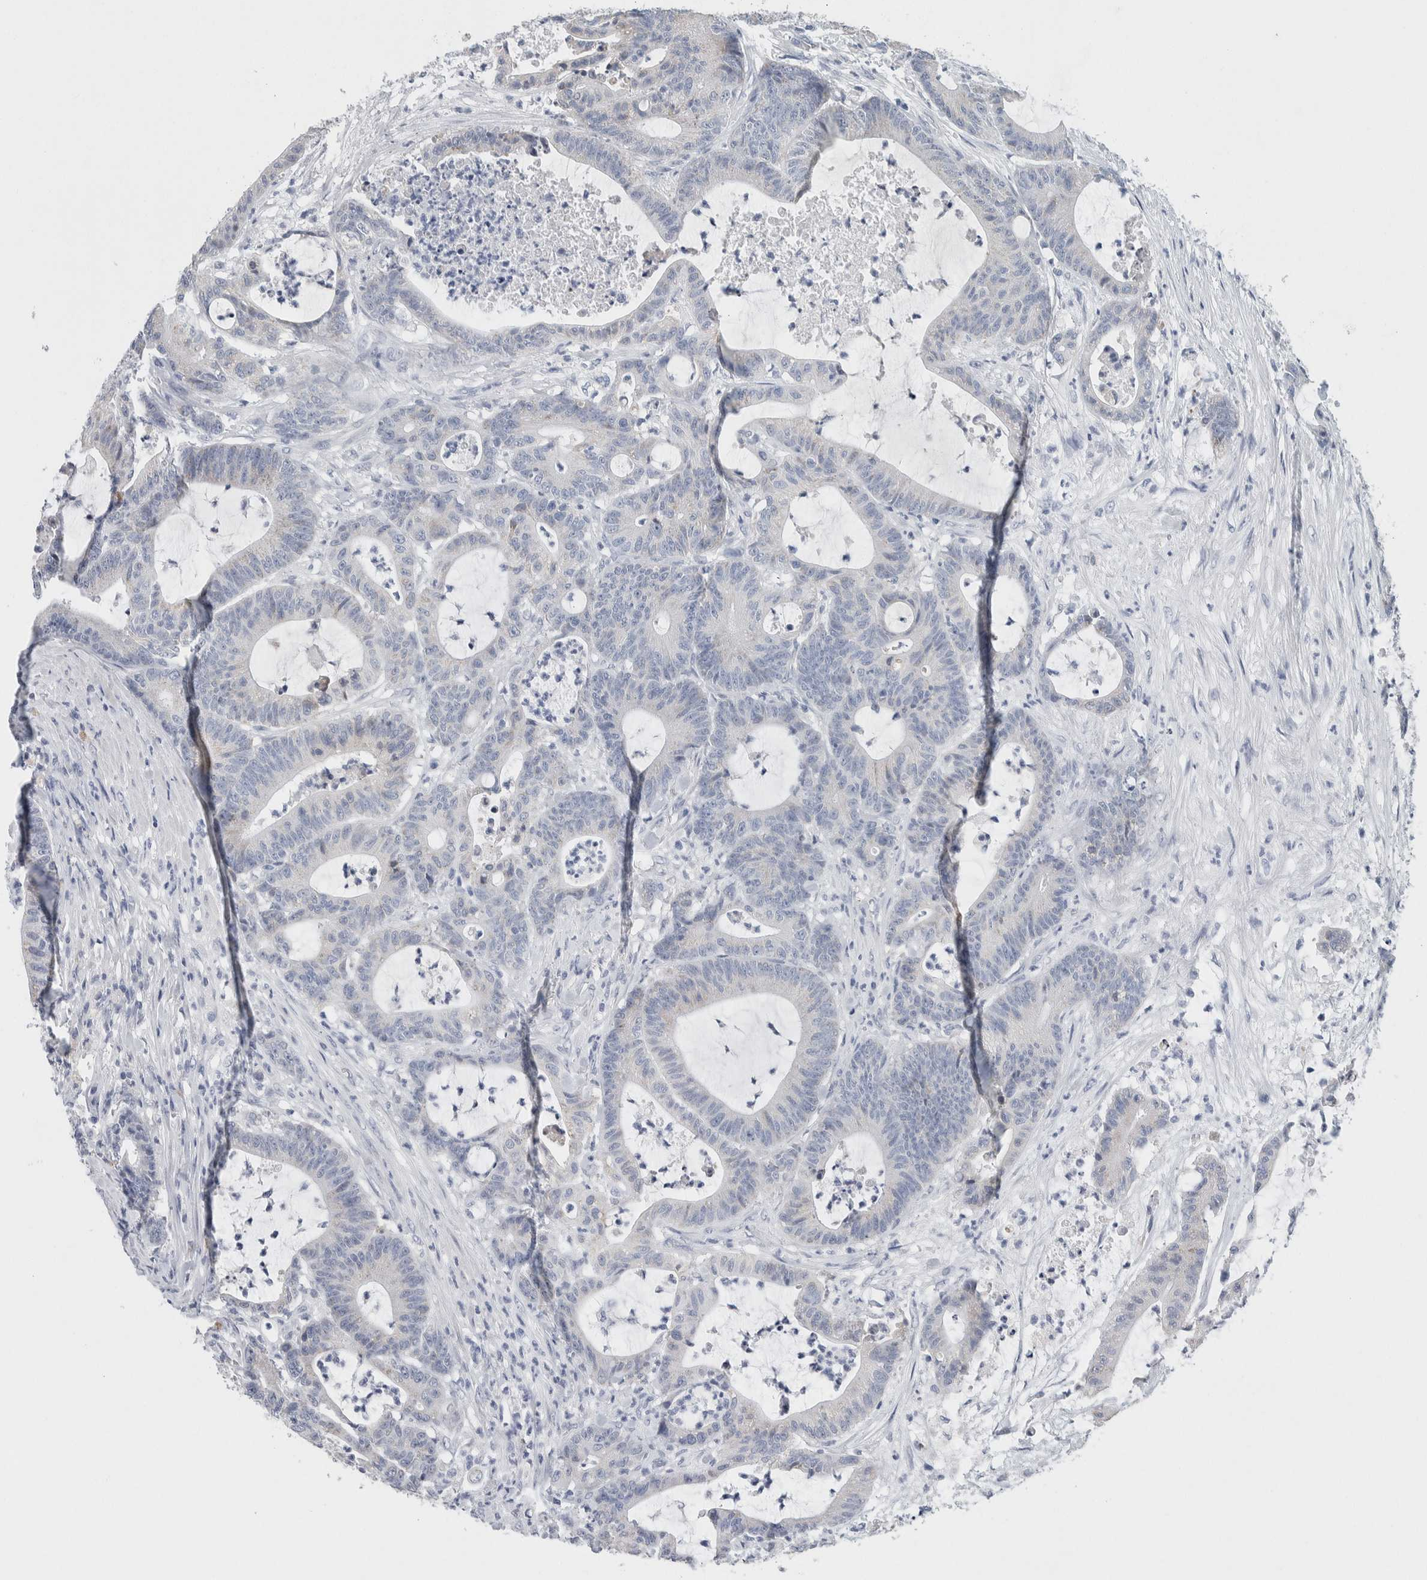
{"staining": {"intensity": "negative", "quantity": "none", "location": "none"}, "tissue": "colorectal cancer", "cell_type": "Tumor cells", "image_type": "cancer", "snomed": [{"axis": "morphology", "description": "Adenocarcinoma, NOS"}, {"axis": "topography", "description": "Colon"}], "caption": "Protein analysis of colorectal cancer exhibits no significant expression in tumor cells.", "gene": "SCN2A", "patient": {"sex": "female", "age": 84}}